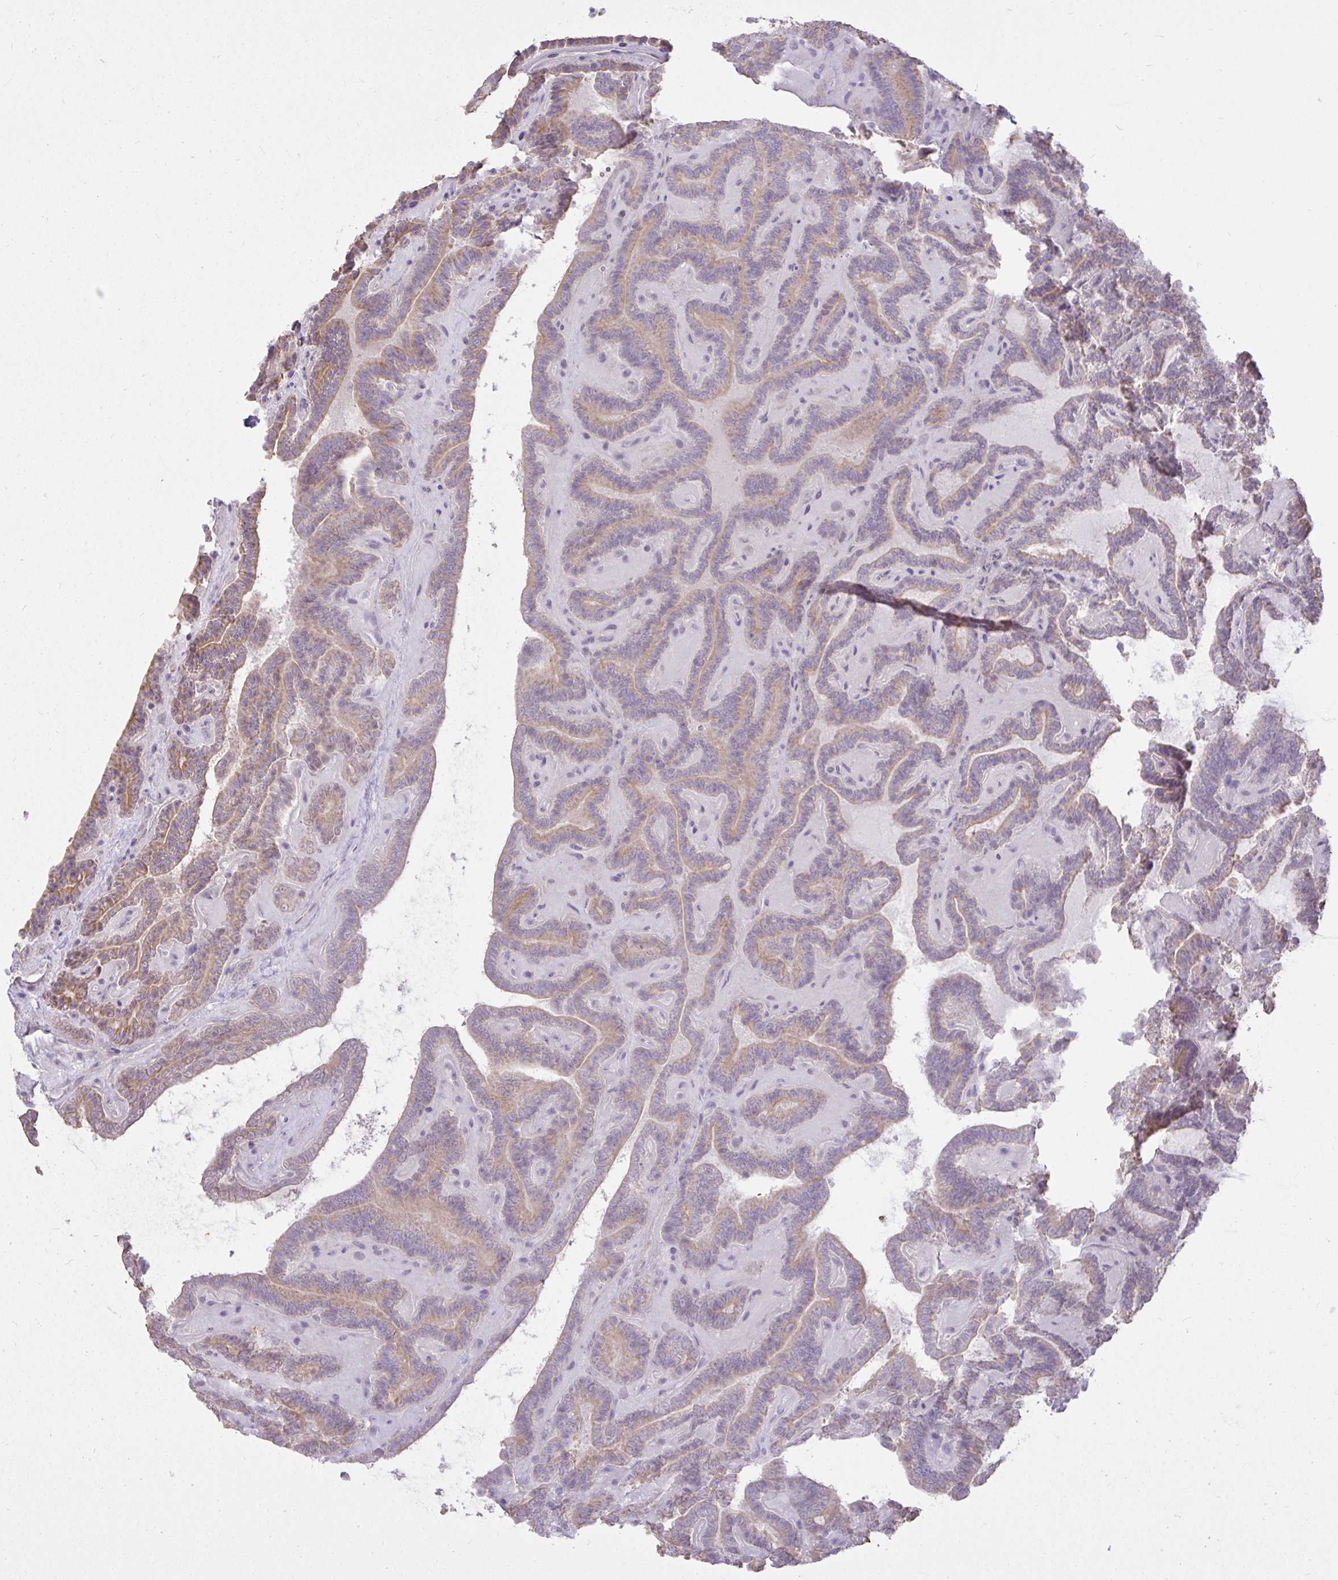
{"staining": {"intensity": "weak", "quantity": "25%-75%", "location": "cytoplasmic/membranous"}, "tissue": "thyroid cancer", "cell_type": "Tumor cells", "image_type": "cancer", "snomed": [{"axis": "morphology", "description": "Papillary adenocarcinoma, NOS"}, {"axis": "topography", "description": "Thyroid gland"}], "caption": "Papillary adenocarcinoma (thyroid) tissue displays weak cytoplasmic/membranous staining in approximately 25%-75% of tumor cells, visualized by immunohistochemistry.", "gene": "STRIP1", "patient": {"sex": "female", "age": 21}}